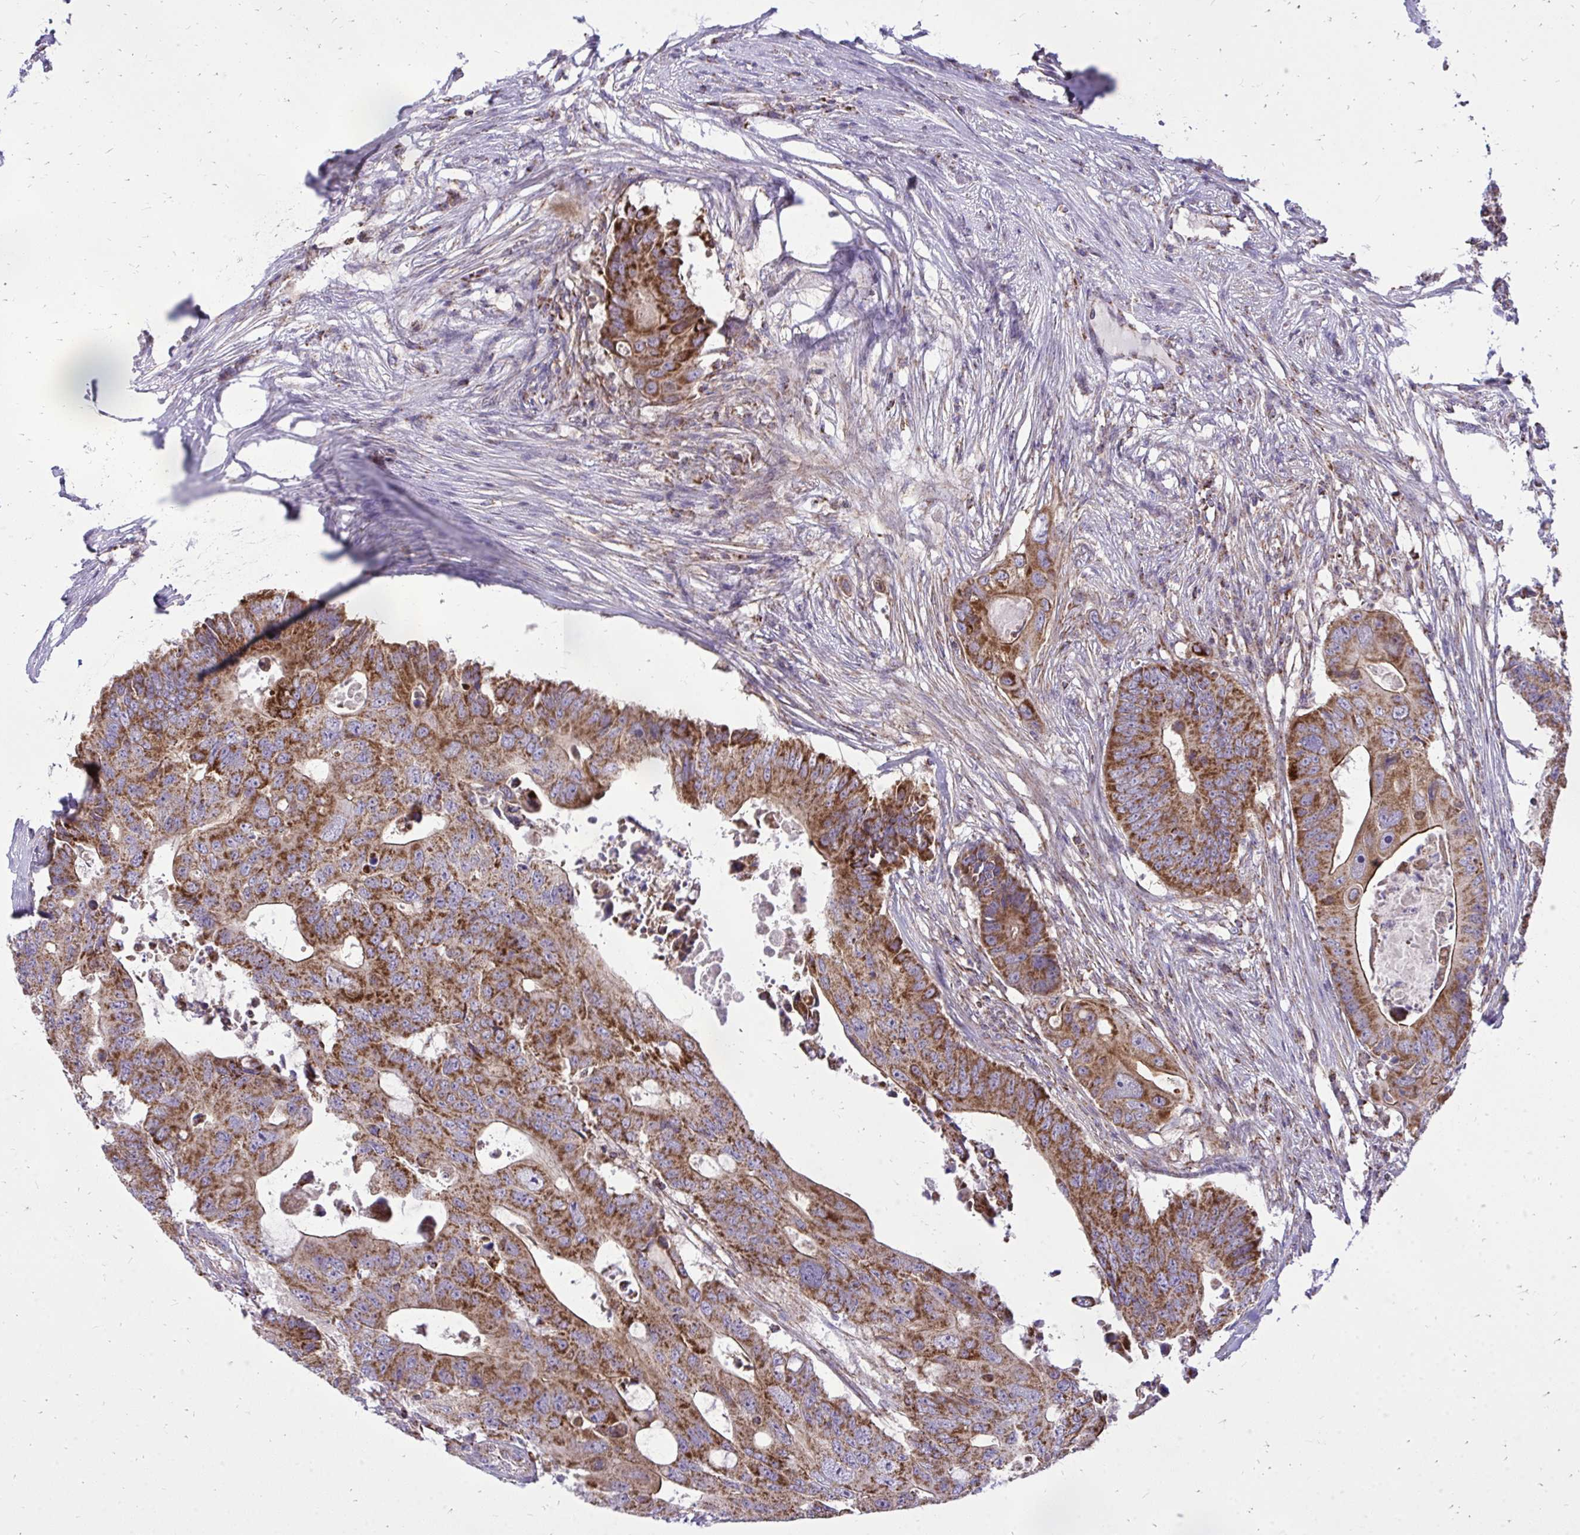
{"staining": {"intensity": "strong", "quantity": ">75%", "location": "cytoplasmic/membranous"}, "tissue": "colorectal cancer", "cell_type": "Tumor cells", "image_type": "cancer", "snomed": [{"axis": "morphology", "description": "Adenocarcinoma, NOS"}, {"axis": "topography", "description": "Colon"}], "caption": "Immunohistochemistry (IHC) of human colorectal cancer (adenocarcinoma) exhibits high levels of strong cytoplasmic/membranous positivity in approximately >75% of tumor cells. The staining was performed using DAB (3,3'-diaminobenzidine) to visualize the protein expression in brown, while the nuclei were stained in blue with hematoxylin (Magnification: 20x).", "gene": "SPTBN2", "patient": {"sex": "male", "age": 71}}